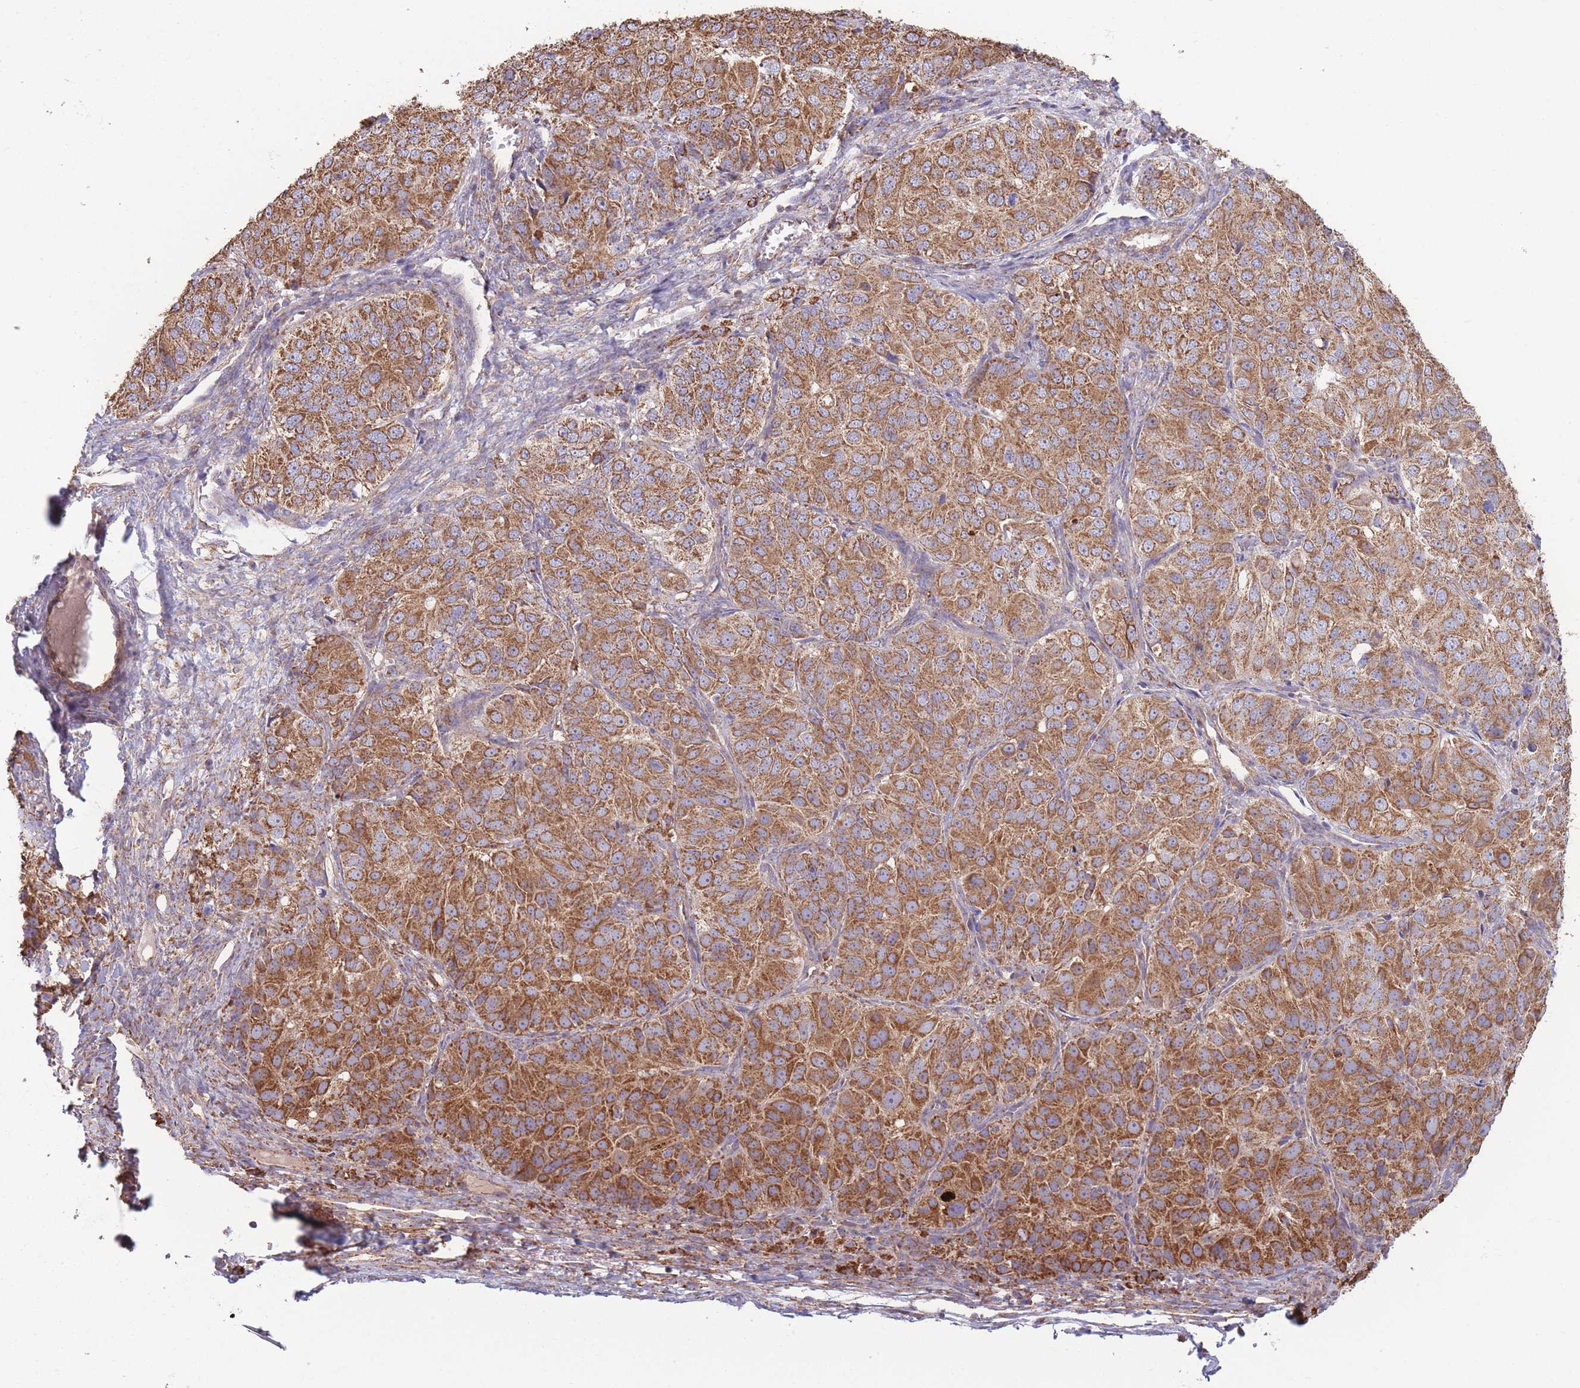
{"staining": {"intensity": "strong", "quantity": ">75%", "location": "cytoplasmic/membranous"}, "tissue": "ovarian cancer", "cell_type": "Tumor cells", "image_type": "cancer", "snomed": [{"axis": "morphology", "description": "Carcinoma, endometroid"}, {"axis": "topography", "description": "Ovary"}], "caption": "IHC of endometroid carcinoma (ovarian) displays high levels of strong cytoplasmic/membranous positivity in approximately >75% of tumor cells. The protein of interest is stained brown, and the nuclei are stained in blue (DAB IHC with brightfield microscopy, high magnification).", "gene": "KIF16B", "patient": {"sex": "female", "age": 51}}